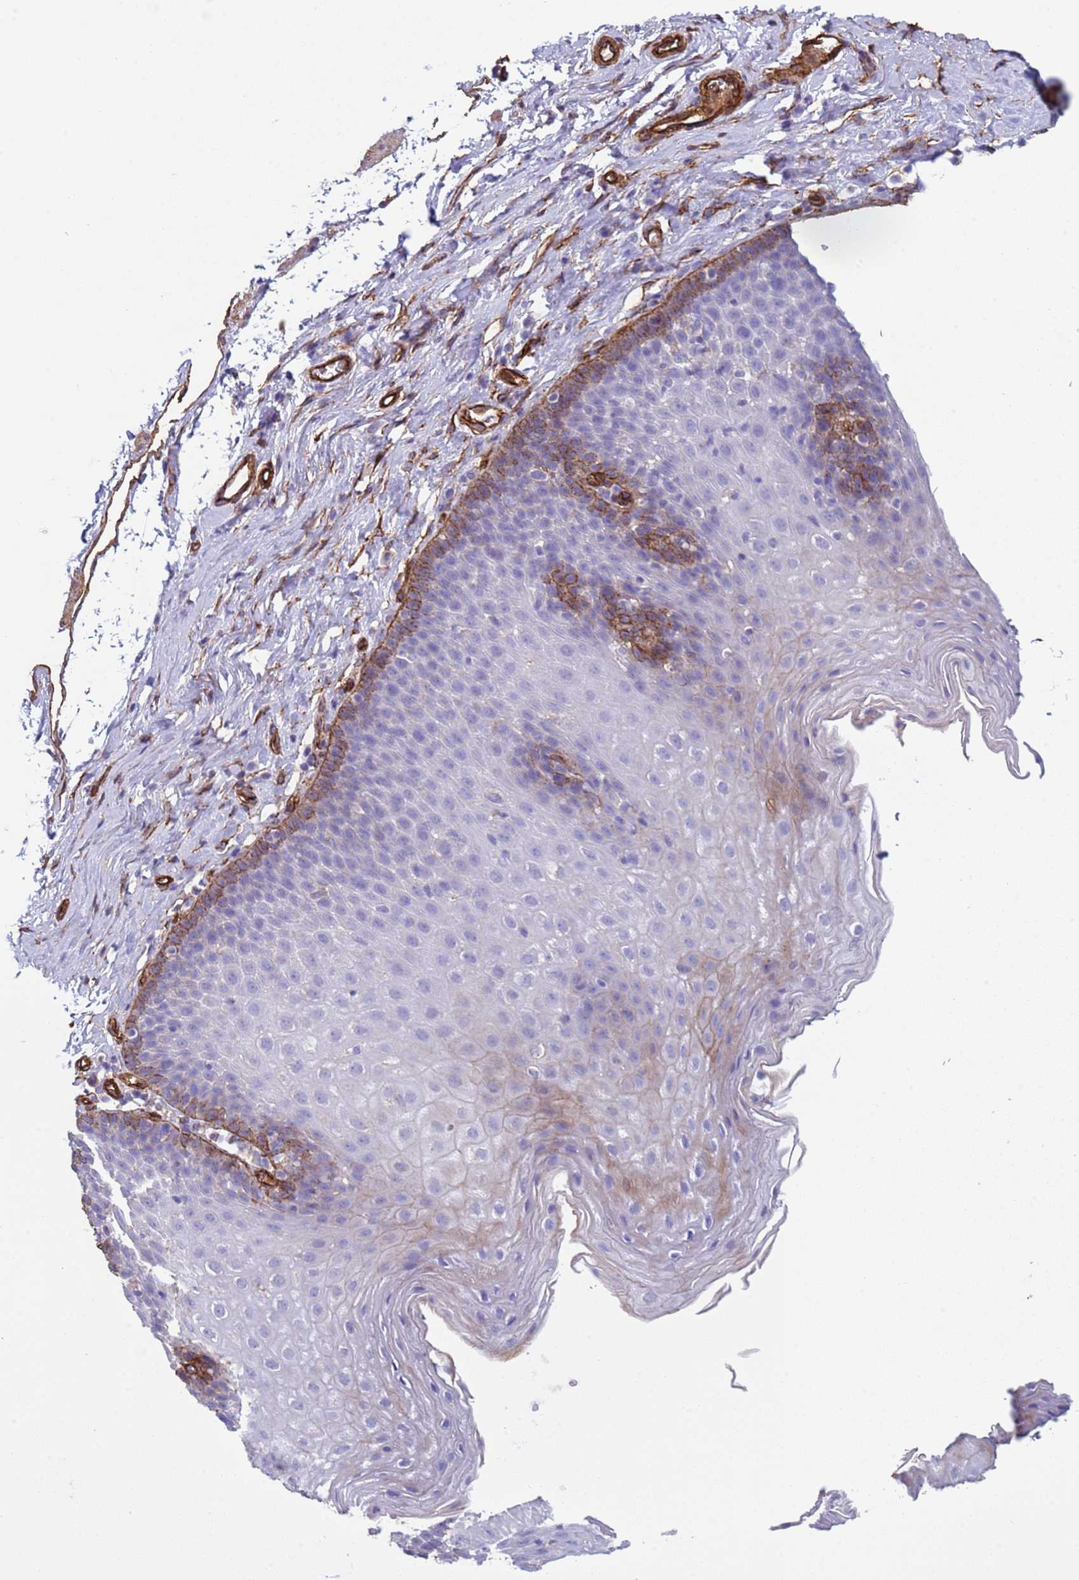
{"staining": {"intensity": "strong", "quantity": "<25%", "location": "cytoplasmic/membranous"}, "tissue": "esophagus", "cell_type": "Squamous epithelial cells", "image_type": "normal", "snomed": [{"axis": "morphology", "description": "Normal tissue, NOS"}, {"axis": "topography", "description": "Esophagus"}], "caption": "Immunohistochemistry staining of unremarkable esophagus, which reveals medium levels of strong cytoplasmic/membranous expression in approximately <25% of squamous epithelial cells indicating strong cytoplasmic/membranous protein expression. The staining was performed using DAB (3,3'-diaminobenzidine) (brown) for protein detection and nuclei were counterstained in hematoxylin (blue).", "gene": "GASK1A", "patient": {"sex": "female", "age": 61}}